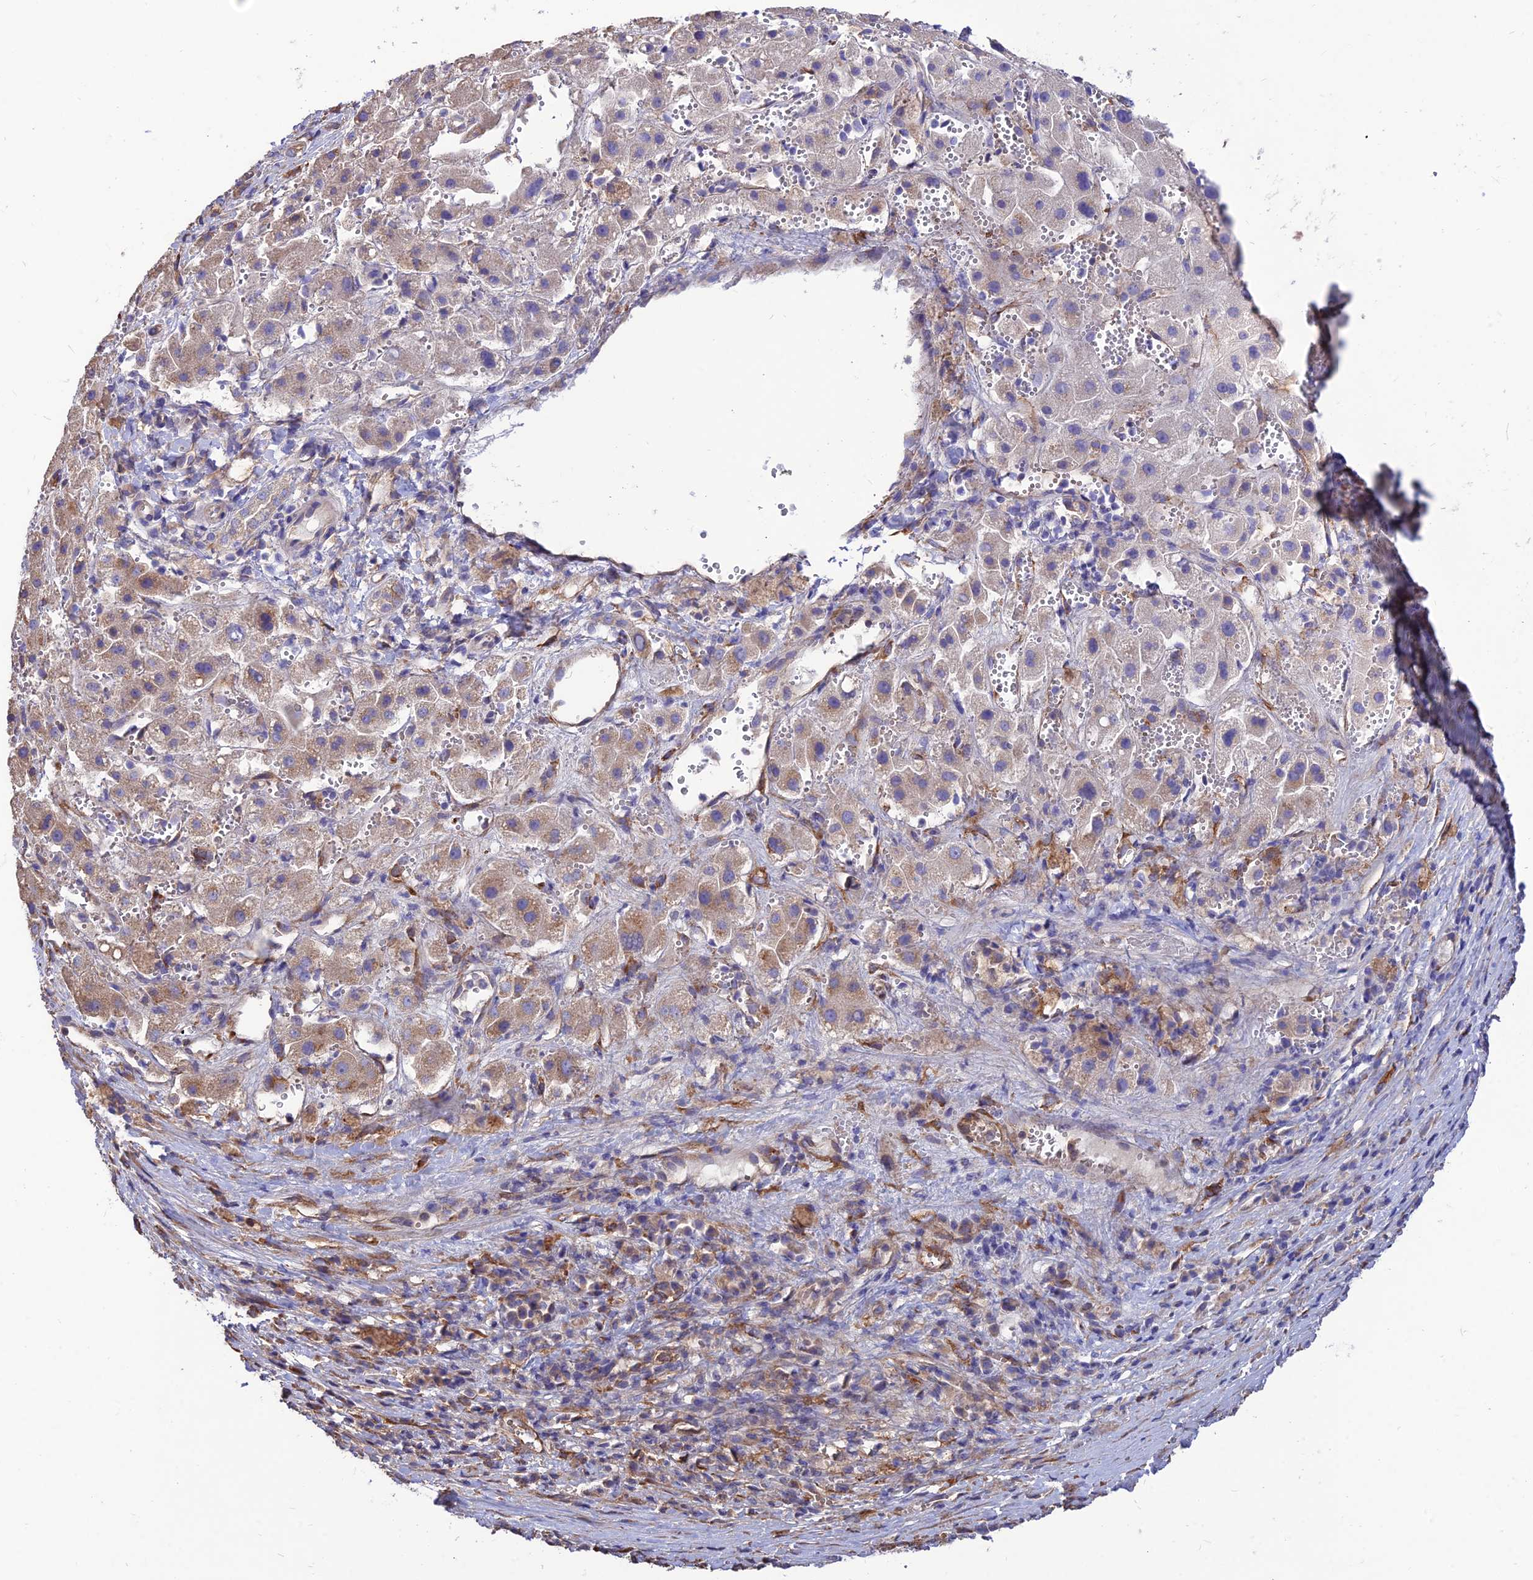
{"staining": {"intensity": "weak", "quantity": "25%-75%", "location": "cytoplasmic/membranous"}, "tissue": "liver cancer", "cell_type": "Tumor cells", "image_type": "cancer", "snomed": [{"axis": "morphology", "description": "Carcinoma, Hepatocellular, NOS"}, {"axis": "topography", "description": "Liver"}], "caption": "Brown immunohistochemical staining in human liver hepatocellular carcinoma reveals weak cytoplasmic/membranous staining in about 25%-75% of tumor cells. (DAB (3,3'-diaminobenzidine) = brown stain, brightfield microscopy at high magnification).", "gene": "CRTAP", "patient": {"sex": "female", "age": 58}}